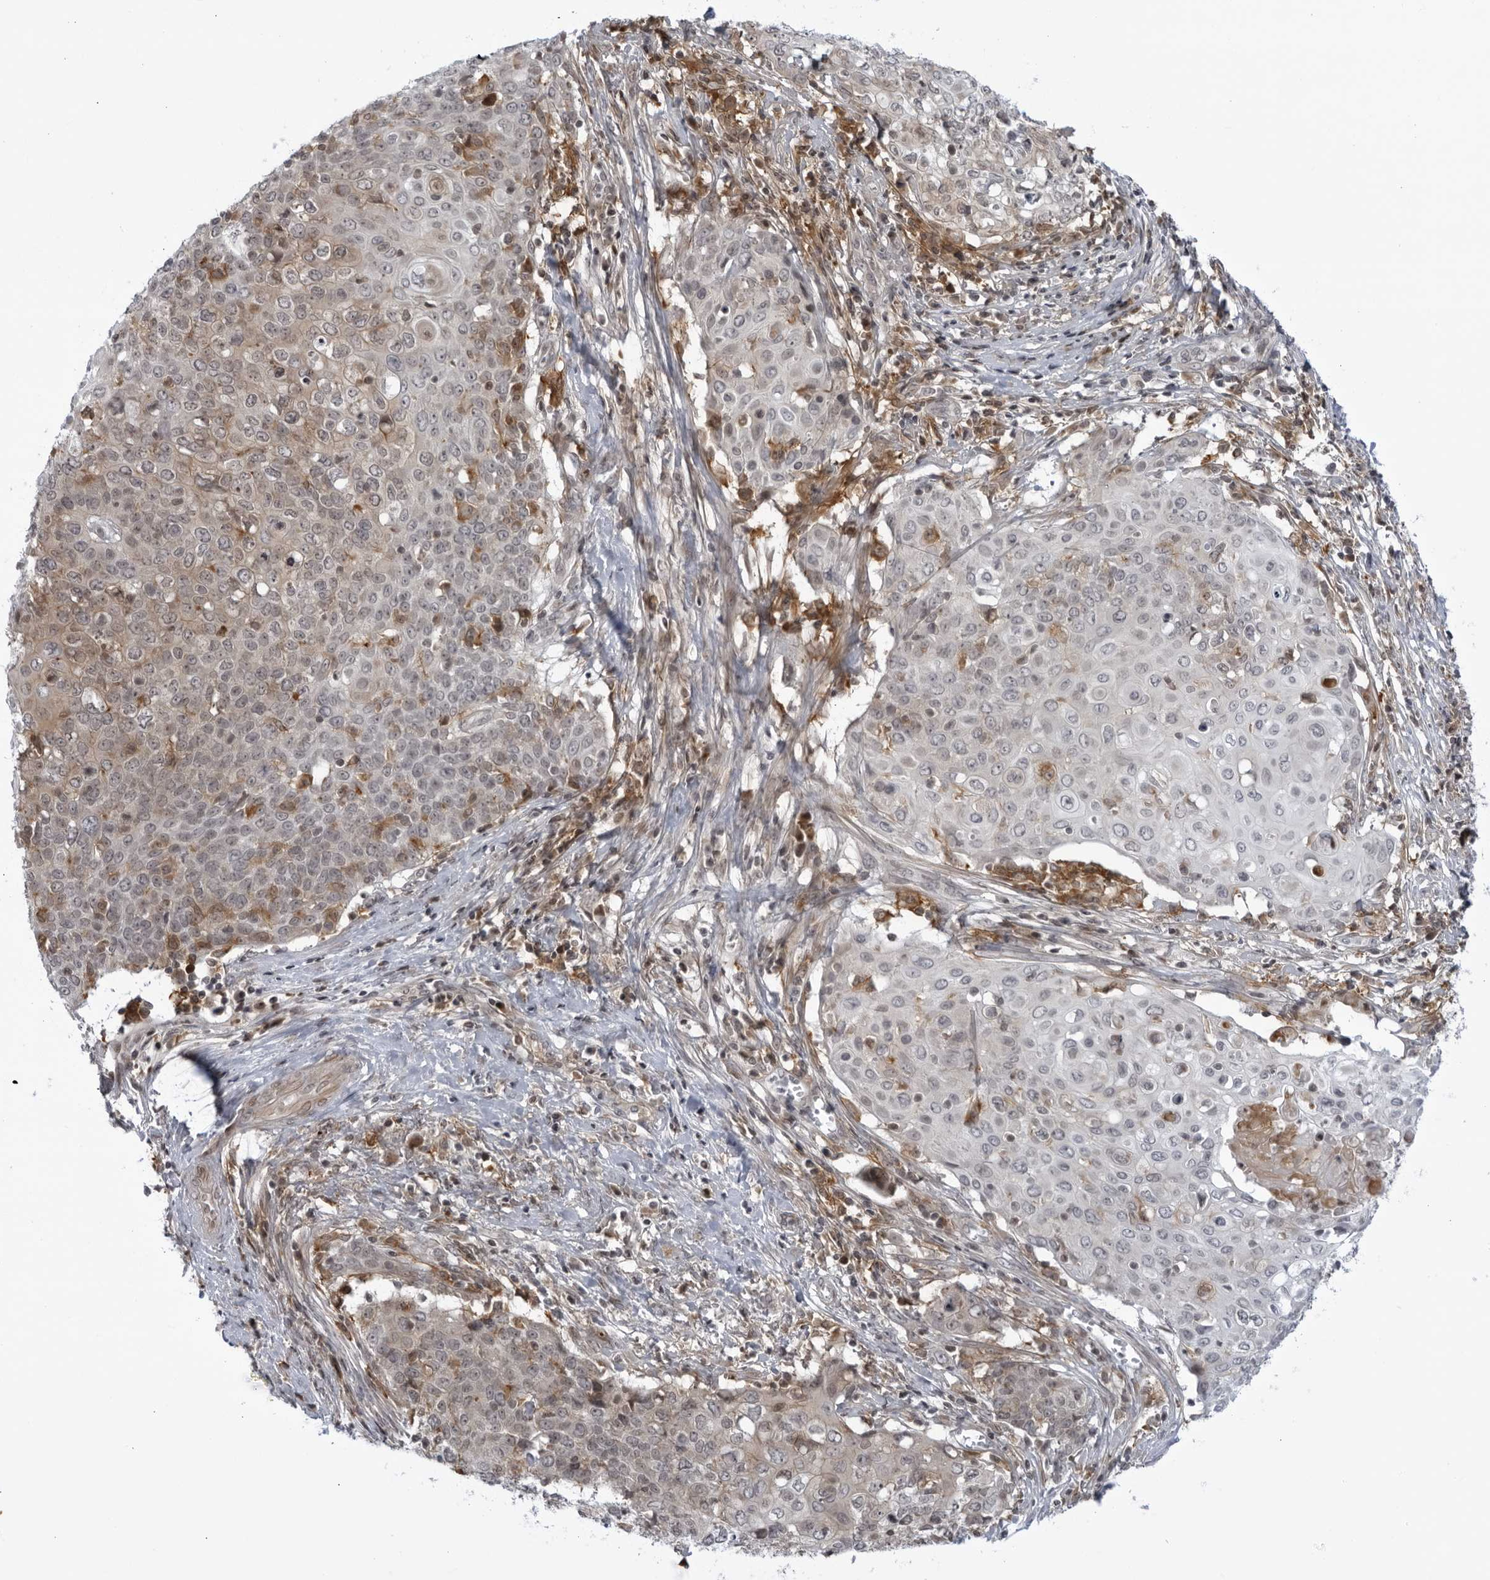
{"staining": {"intensity": "weak", "quantity": "<25%", "location": "cytoplasmic/membranous,nuclear"}, "tissue": "cervical cancer", "cell_type": "Tumor cells", "image_type": "cancer", "snomed": [{"axis": "morphology", "description": "Squamous cell carcinoma, NOS"}, {"axis": "topography", "description": "Cervix"}], "caption": "Tumor cells are negative for brown protein staining in cervical cancer (squamous cell carcinoma).", "gene": "DTL", "patient": {"sex": "female", "age": 39}}